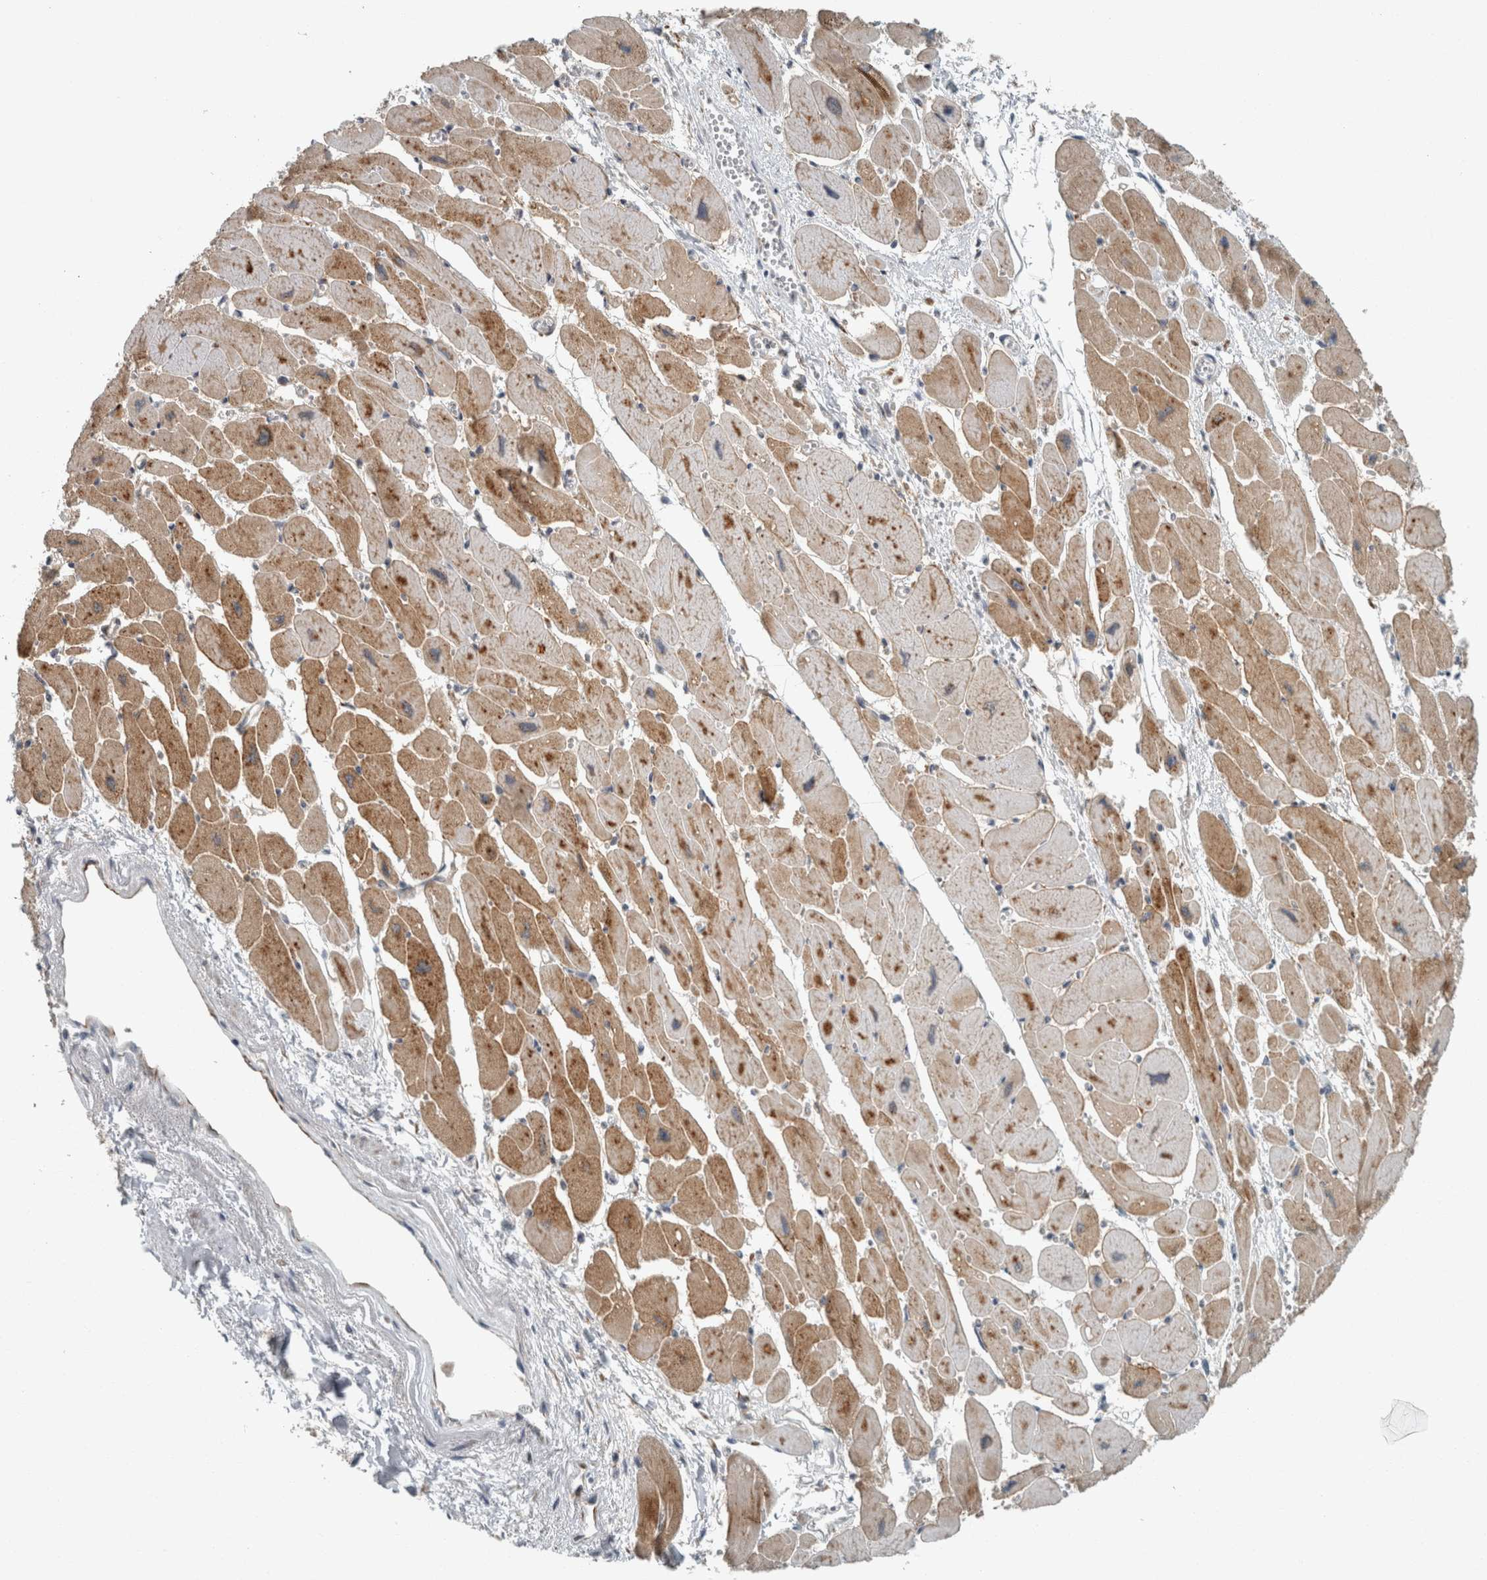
{"staining": {"intensity": "strong", "quantity": ">75%", "location": "cytoplasmic/membranous"}, "tissue": "heart muscle", "cell_type": "Cardiomyocytes", "image_type": "normal", "snomed": [{"axis": "morphology", "description": "Normal tissue, NOS"}, {"axis": "topography", "description": "Heart"}], "caption": "Normal heart muscle was stained to show a protein in brown. There is high levels of strong cytoplasmic/membranous positivity in approximately >75% of cardiomyocytes. The staining was performed using DAB to visualize the protein expression in brown, while the nuclei were stained in blue with hematoxylin (Magnification: 20x).", "gene": "KIF1C", "patient": {"sex": "female", "age": 54}}